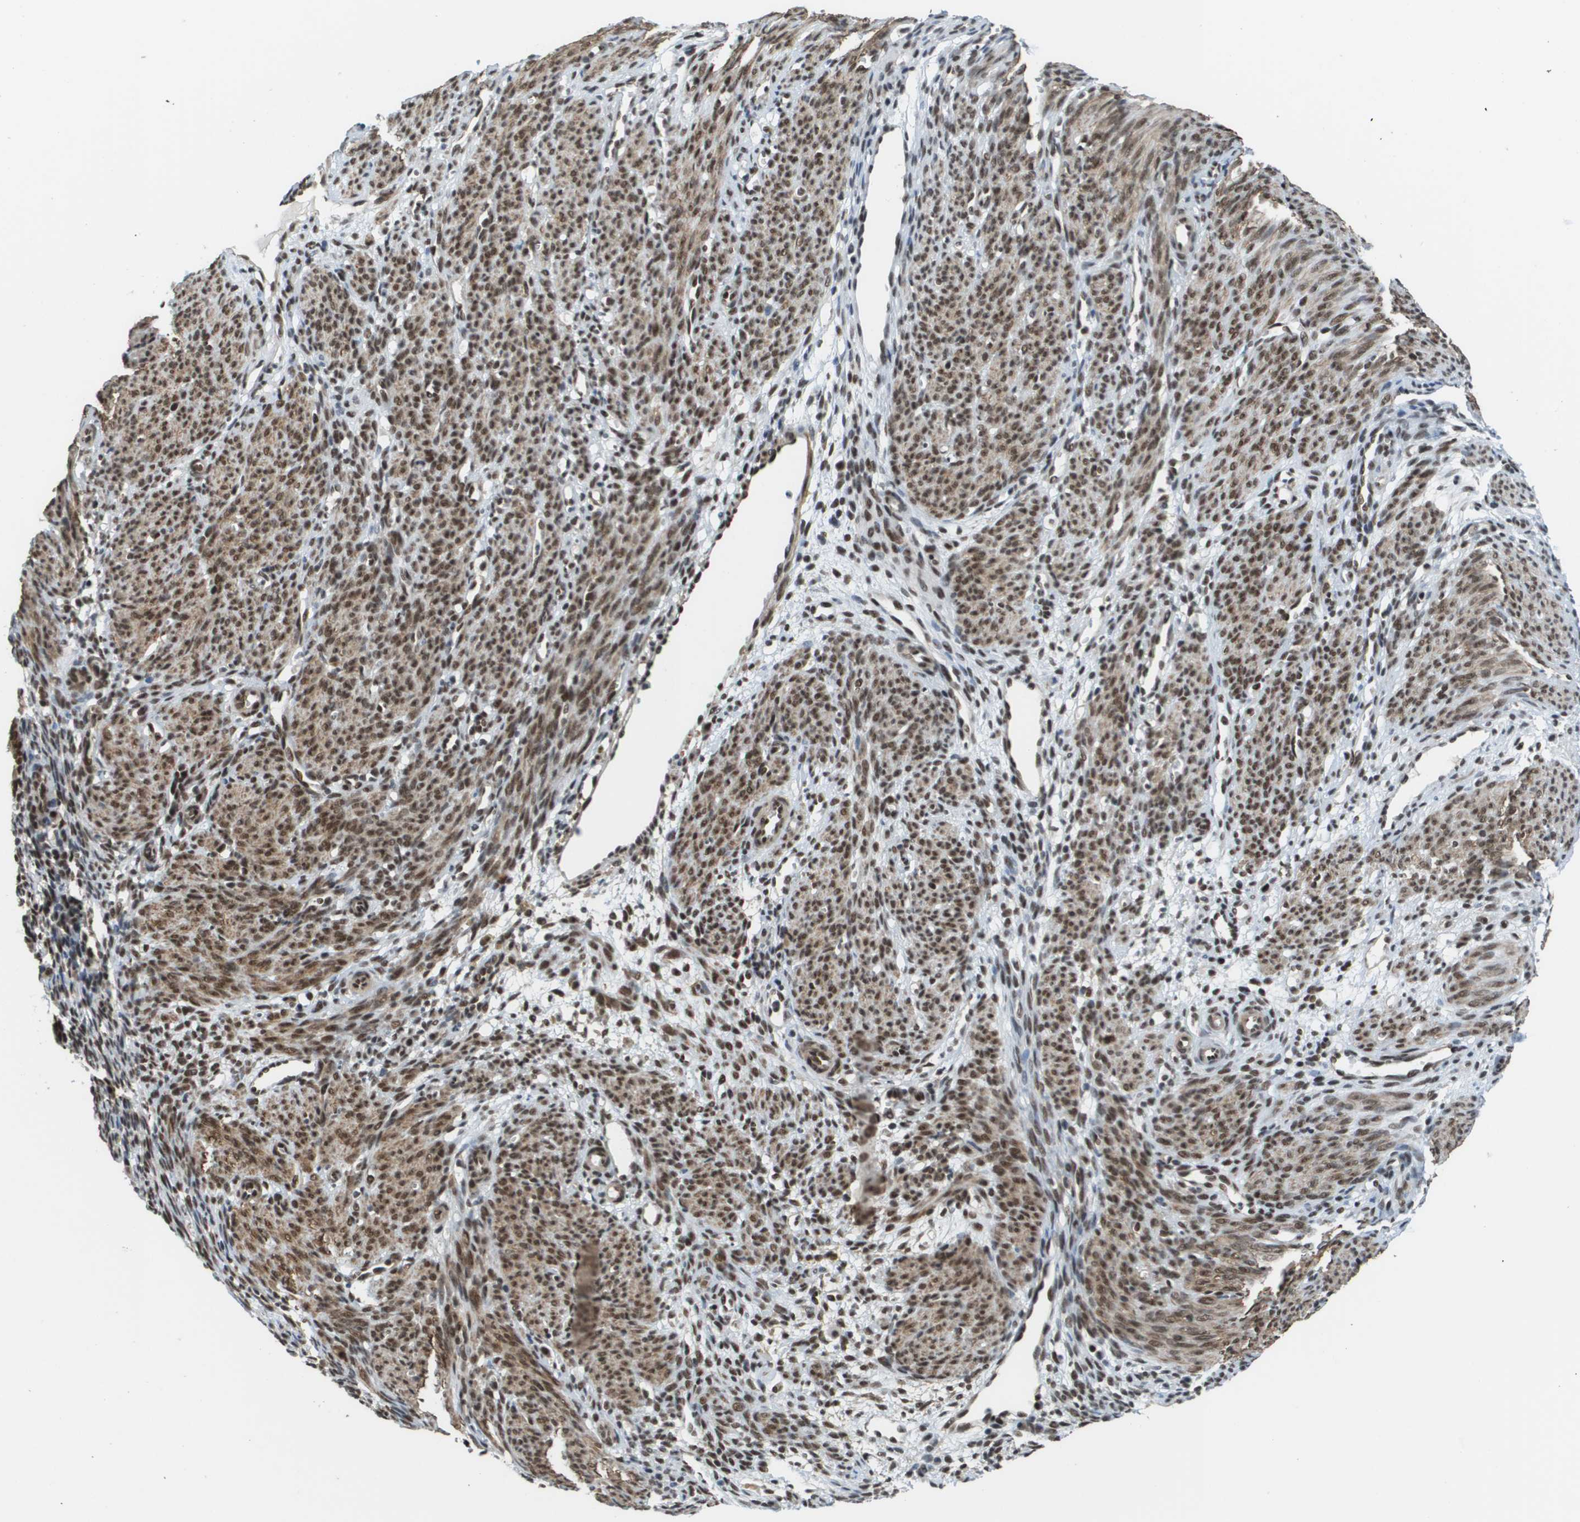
{"staining": {"intensity": "moderate", "quantity": "<25%", "location": "cytoplasmic/membranous,nuclear"}, "tissue": "endometrium", "cell_type": "Cells in endometrial stroma", "image_type": "normal", "snomed": [{"axis": "morphology", "description": "Normal tissue, NOS"}, {"axis": "morphology", "description": "Adenocarcinoma, NOS"}, {"axis": "topography", "description": "Endometrium"}, {"axis": "topography", "description": "Ovary"}], "caption": "High-magnification brightfield microscopy of benign endometrium stained with DAB (3,3'-diaminobenzidine) (brown) and counterstained with hematoxylin (blue). cells in endometrial stroma exhibit moderate cytoplasmic/membranous,nuclear positivity is identified in about<25% of cells. (Brightfield microscopy of DAB IHC at high magnification).", "gene": "PRCC", "patient": {"sex": "female", "age": 68}}